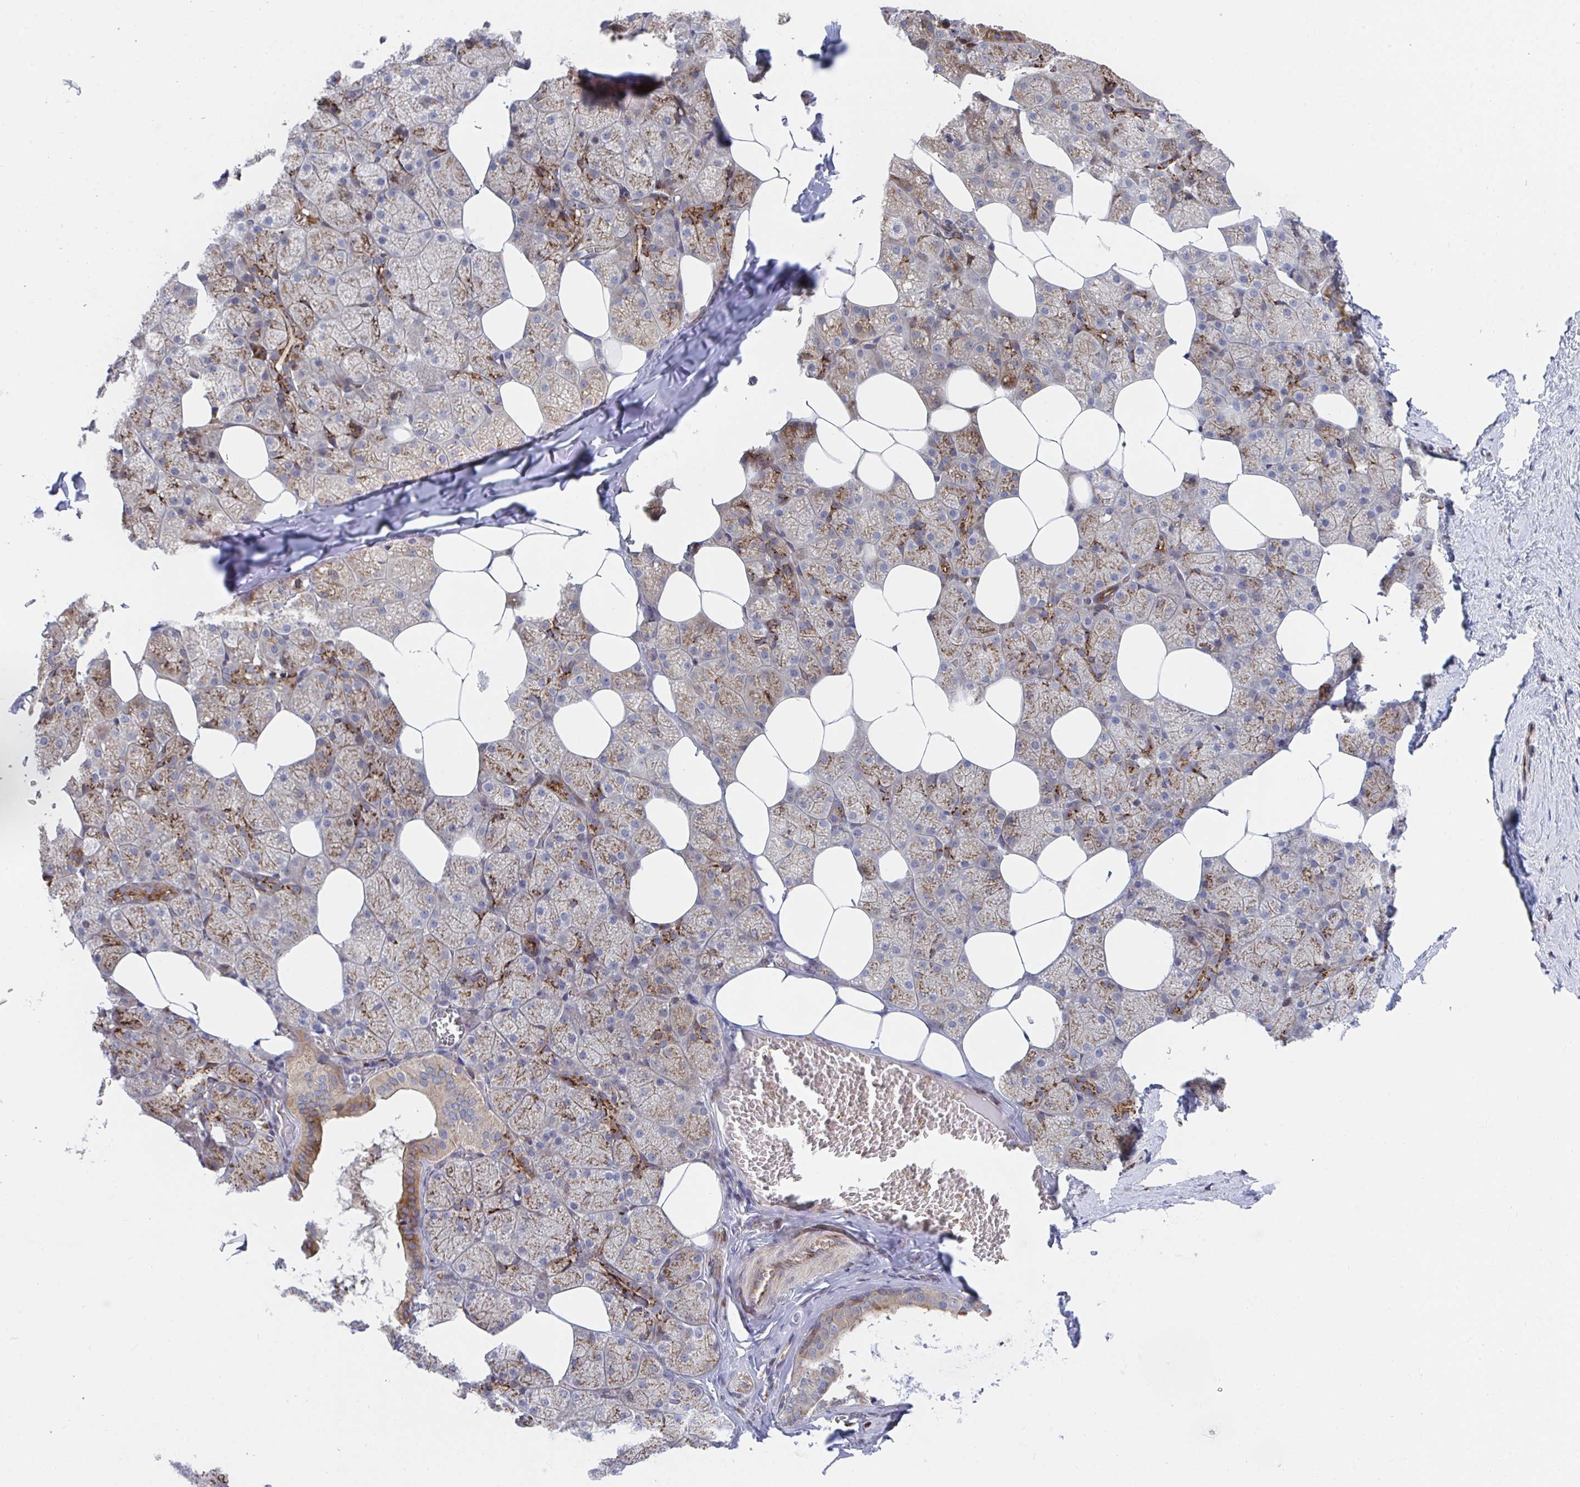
{"staining": {"intensity": "strong", "quantity": "25%-75%", "location": "cytoplasmic/membranous"}, "tissue": "salivary gland", "cell_type": "Glandular cells", "image_type": "normal", "snomed": [{"axis": "morphology", "description": "Normal tissue, NOS"}, {"axis": "topography", "description": "Salivary gland"}, {"axis": "topography", "description": "Peripheral nerve tissue"}], "caption": "Immunohistochemistry photomicrograph of unremarkable human salivary gland stained for a protein (brown), which demonstrates high levels of strong cytoplasmic/membranous positivity in approximately 25%-75% of glandular cells.", "gene": "FJX1", "patient": {"sex": "male", "age": 38}}